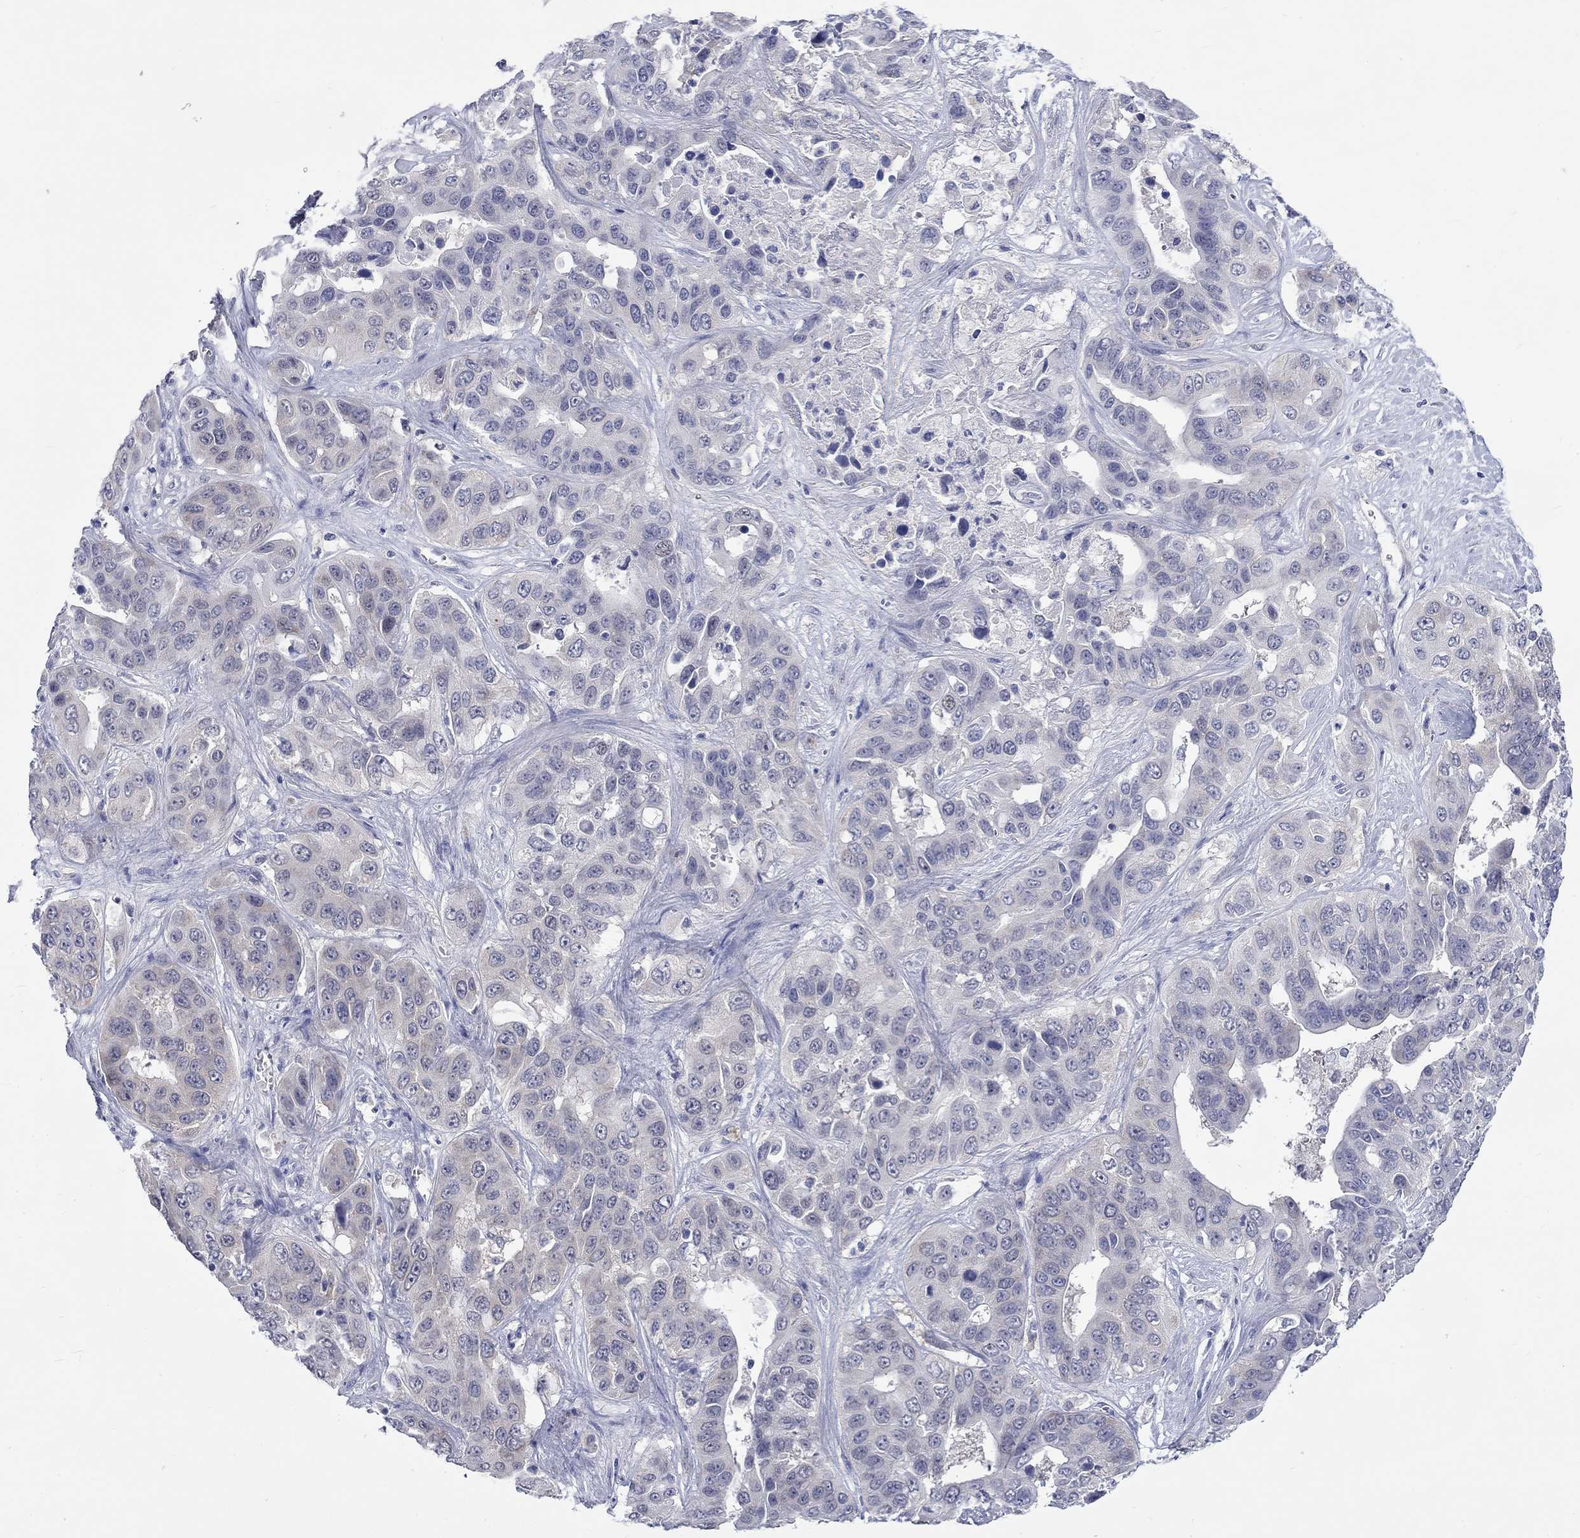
{"staining": {"intensity": "negative", "quantity": "none", "location": "none"}, "tissue": "liver cancer", "cell_type": "Tumor cells", "image_type": "cancer", "snomed": [{"axis": "morphology", "description": "Cholangiocarcinoma"}, {"axis": "topography", "description": "Liver"}], "caption": "Micrograph shows no protein staining in tumor cells of liver cancer (cholangiocarcinoma) tissue. (Stains: DAB (3,3'-diaminobenzidine) IHC with hematoxylin counter stain, Microscopy: brightfield microscopy at high magnification).", "gene": "CERS1", "patient": {"sex": "female", "age": 52}}